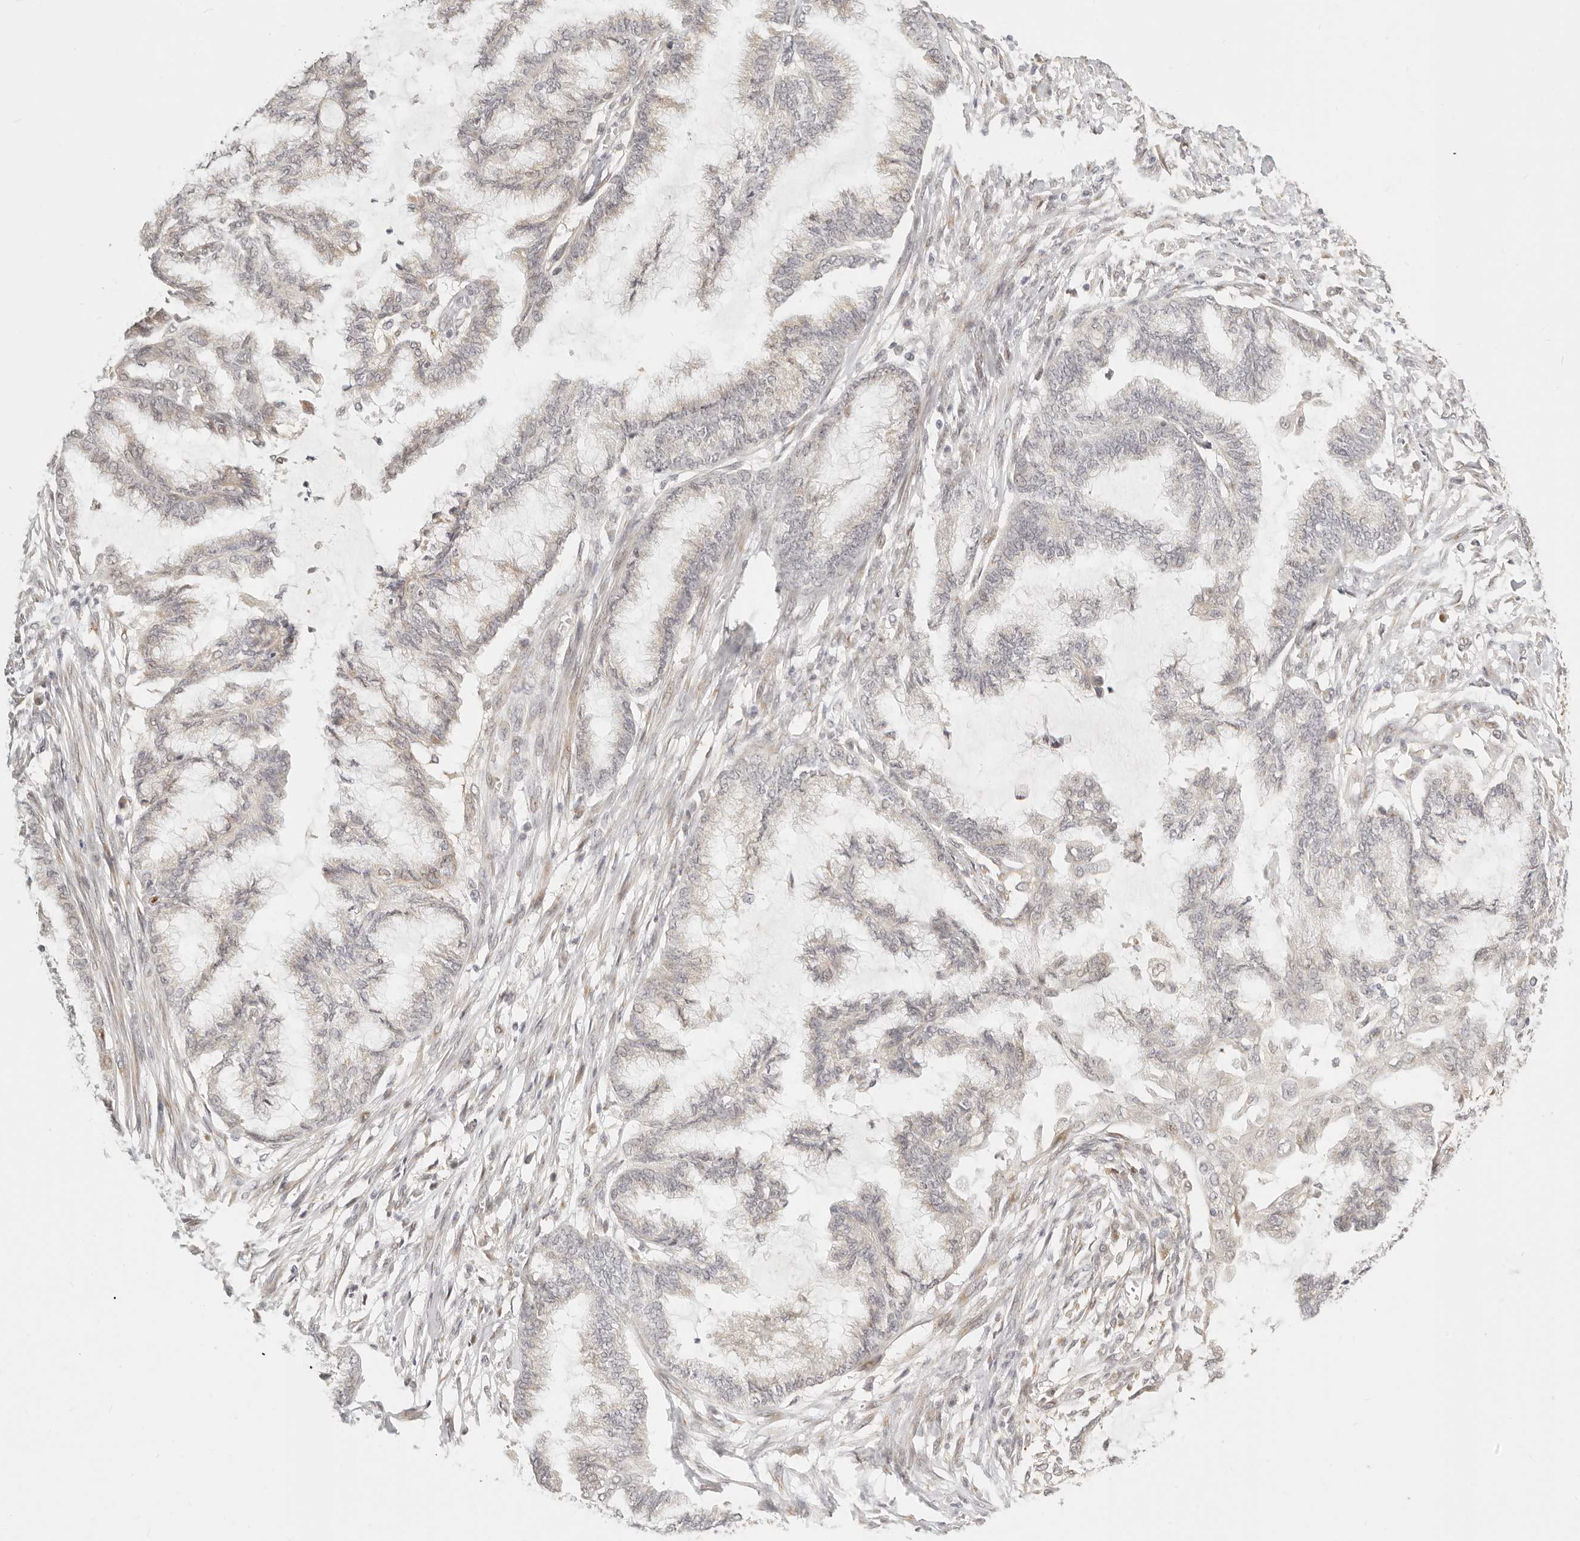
{"staining": {"intensity": "weak", "quantity": "<25%", "location": "cytoplasmic/membranous"}, "tissue": "endometrial cancer", "cell_type": "Tumor cells", "image_type": "cancer", "snomed": [{"axis": "morphology", "description": "Adenocarcinoma, NOS"}, {"axis": "topography", "description": "Endometrium"}], "caption": "Endometrial cancer (adenocarcinoma) was stained to show a protein in brown. There is no significant positivity in tumor cells.", "gene": "FAM20B", "patient": {"sex": "female", "age": 86}}